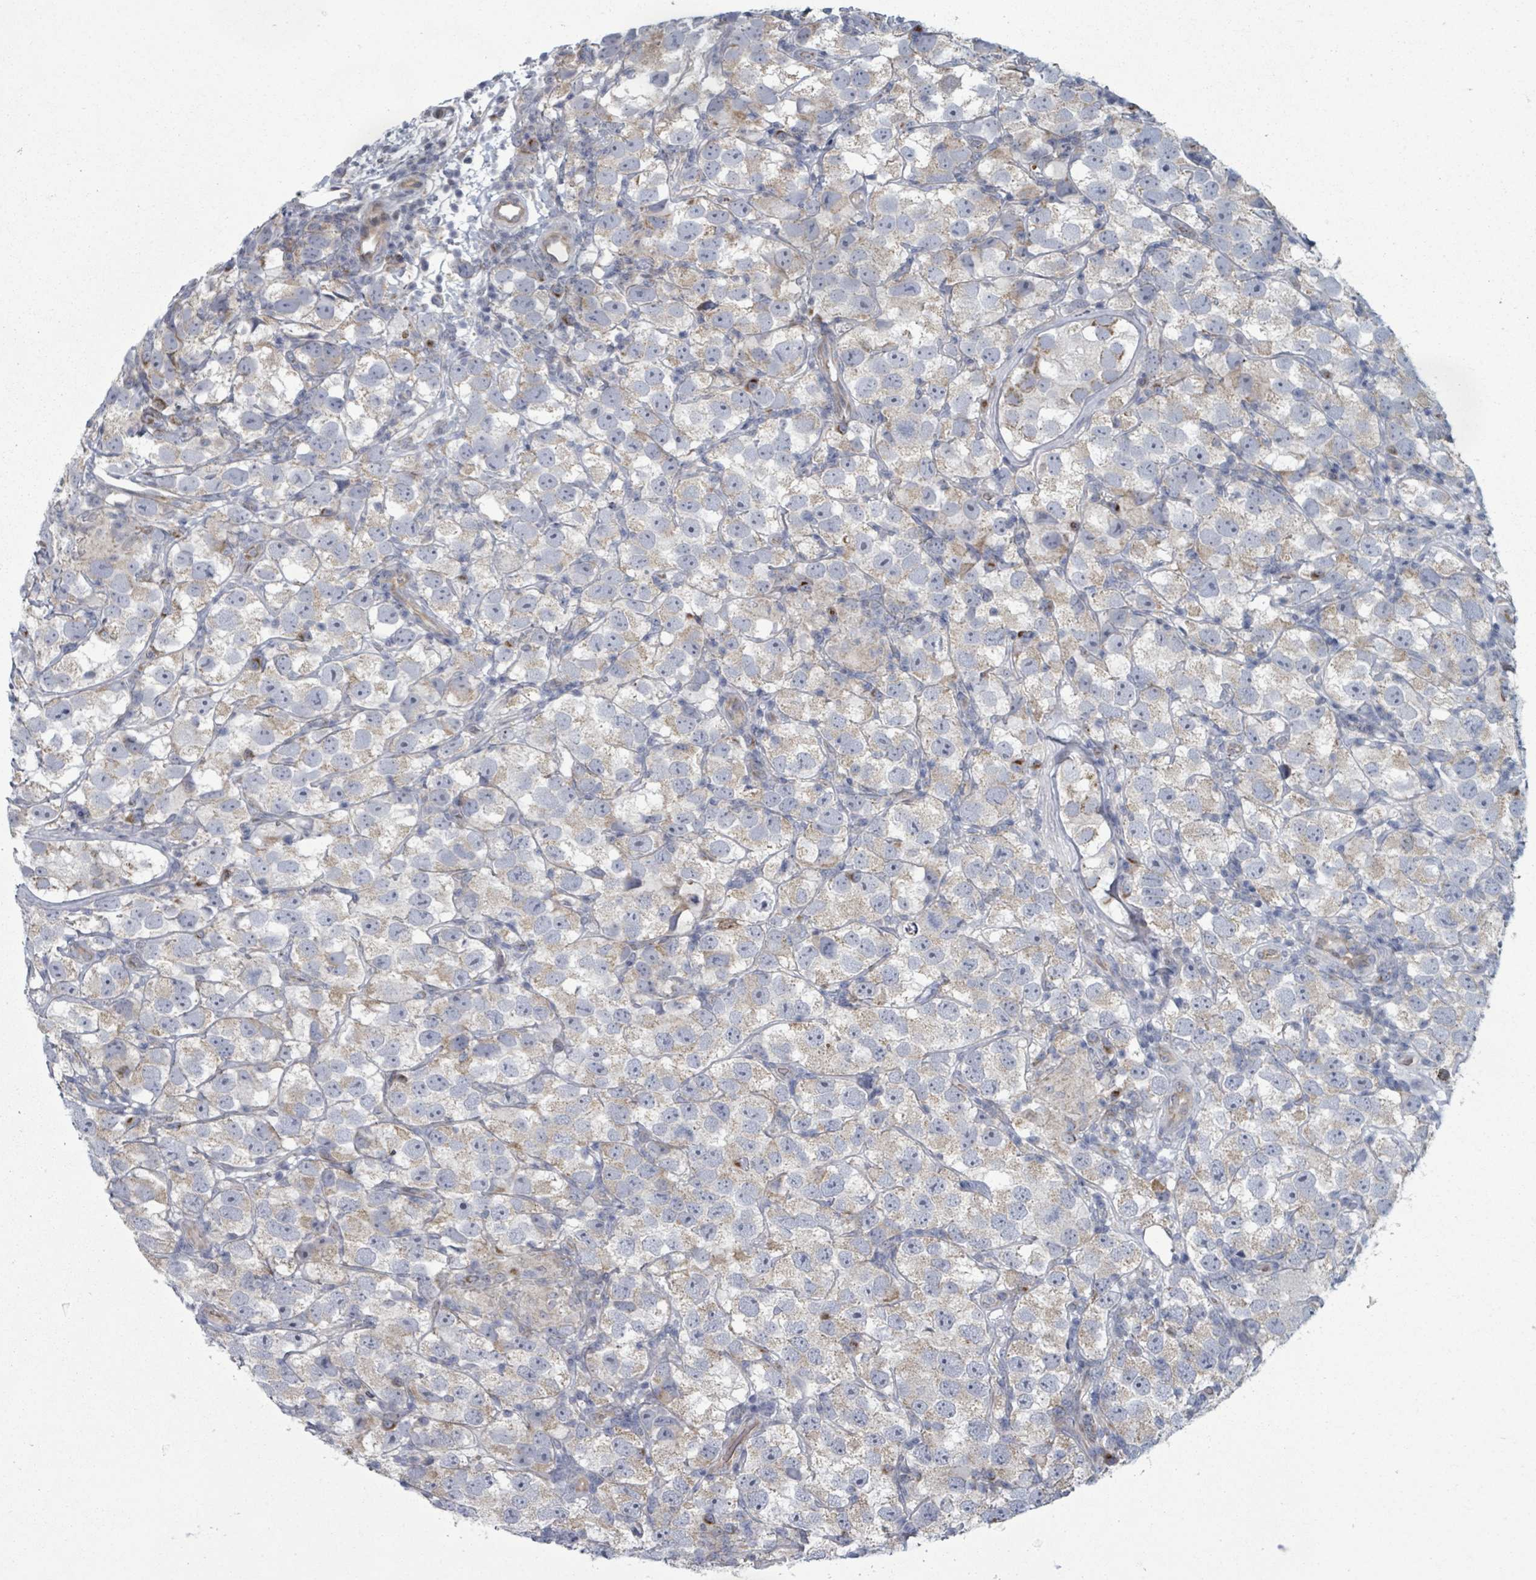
{"staining": {"intensity": "weak", "quantity": ">75%", "location": "cytoplasmic/membranous"}, "tissue": "testis cancer", "cell_type": "Tumor cells", "image_type": "cancer", "snomed": [{"axis": "morphology", "description": "Seminoma, NOS"}, {"axis": "topography", "description": "Testis"}], "caption": "Seminoma (testis) stained for a protein (brown) shows weak cytoplasmic/membranous positive expression in approximately >75% of tumor cells.", "gene": "FKBP1A", "patient": {"sex": "male", "age": 26}}